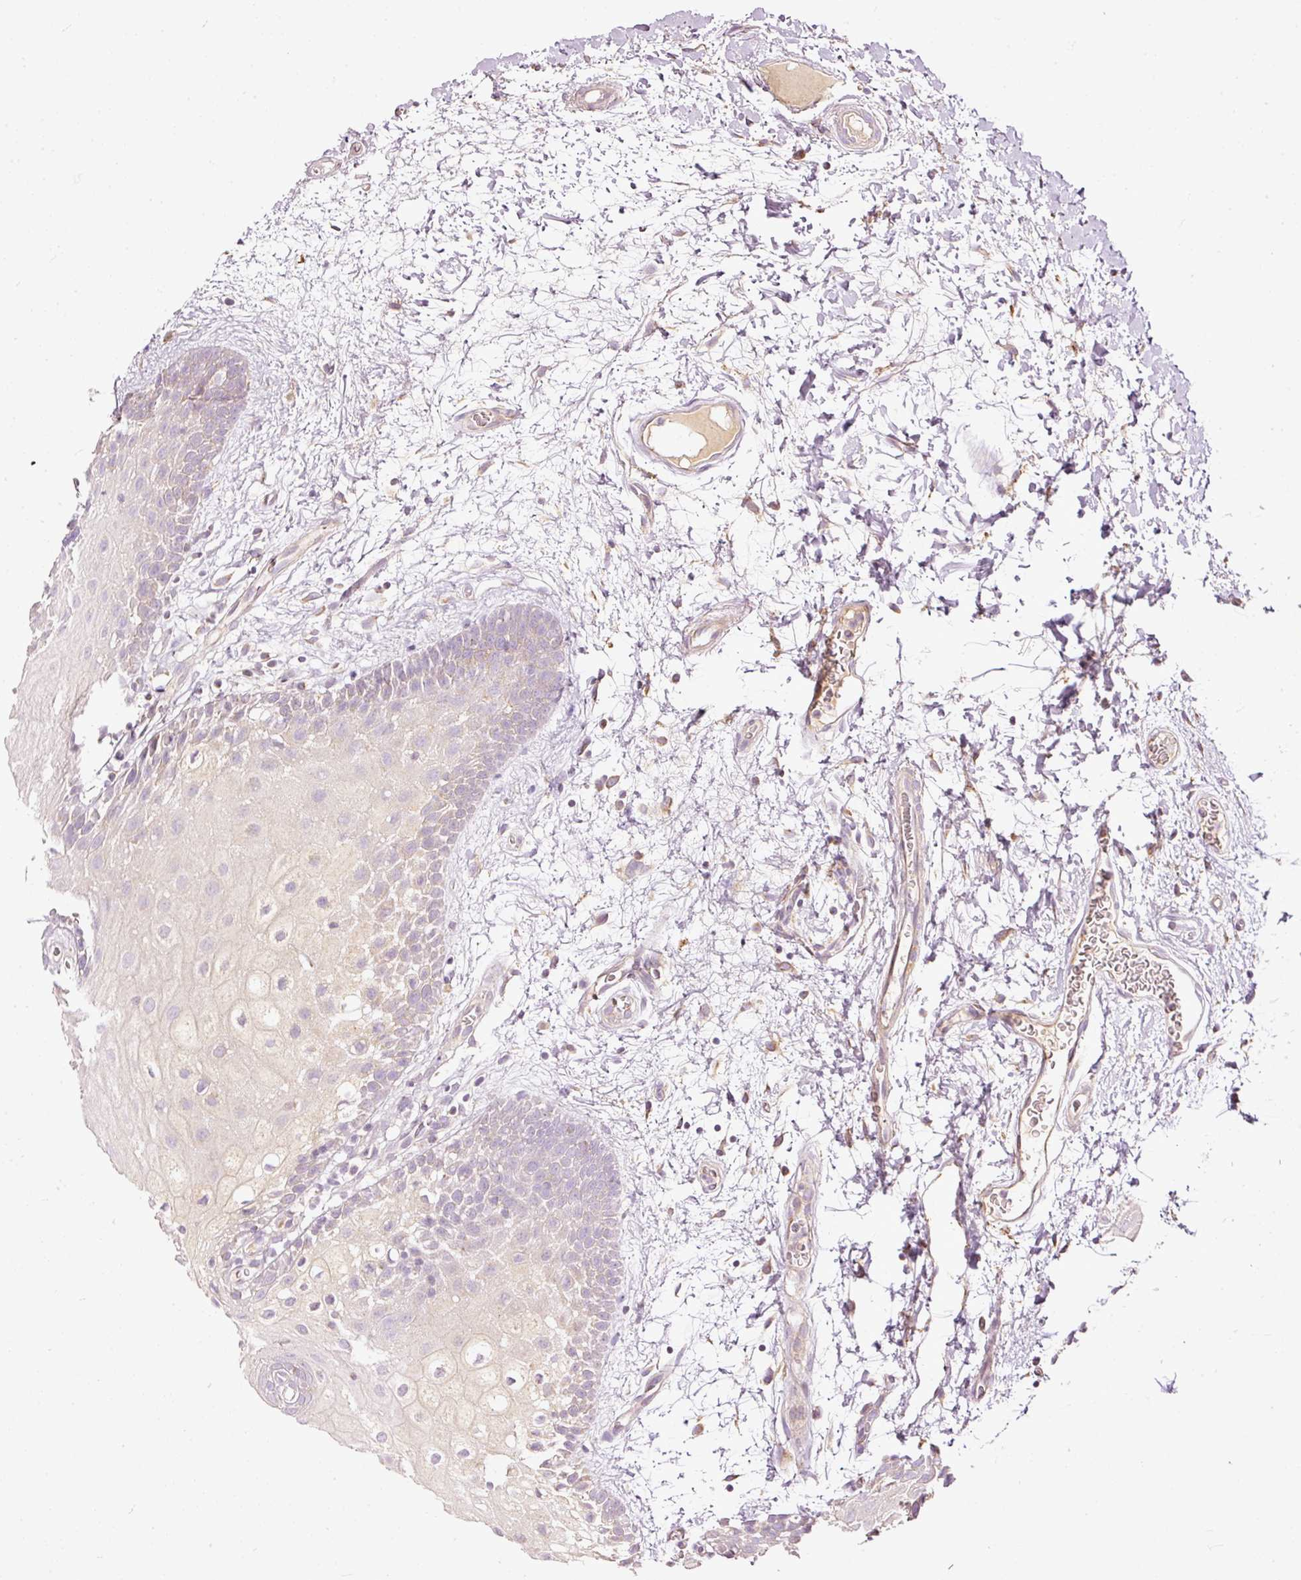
{"staining": {"intensity": "negative", "quantity": "none", "location": "none"}, "tissue": "oral mucosa", "cell_type": "Squamous epithelial cells", "image_type": "normal", "snomed": [{"axis": "morphology", "description": "Normal tissue, NOS"}, {"axis": "morphology", "description": "Squamous cell carcinoma, NOS"}, {"axis": "topography", "description": "Oral tissue"}, {"axis": "topography", "description": "Tounge, NOS"}, {"axis": "topography", "description": "Head-Neck"}], "caption": "DAB immunohistochemical staining of normal oral mucosa reveals no significant expression in squamous epithelial cells. (Immunohistochemistry (ihc), brightfield microscopy, high magnification).", "gene": "PAQR9", "patient": {"sex": "male", "age": 76}}